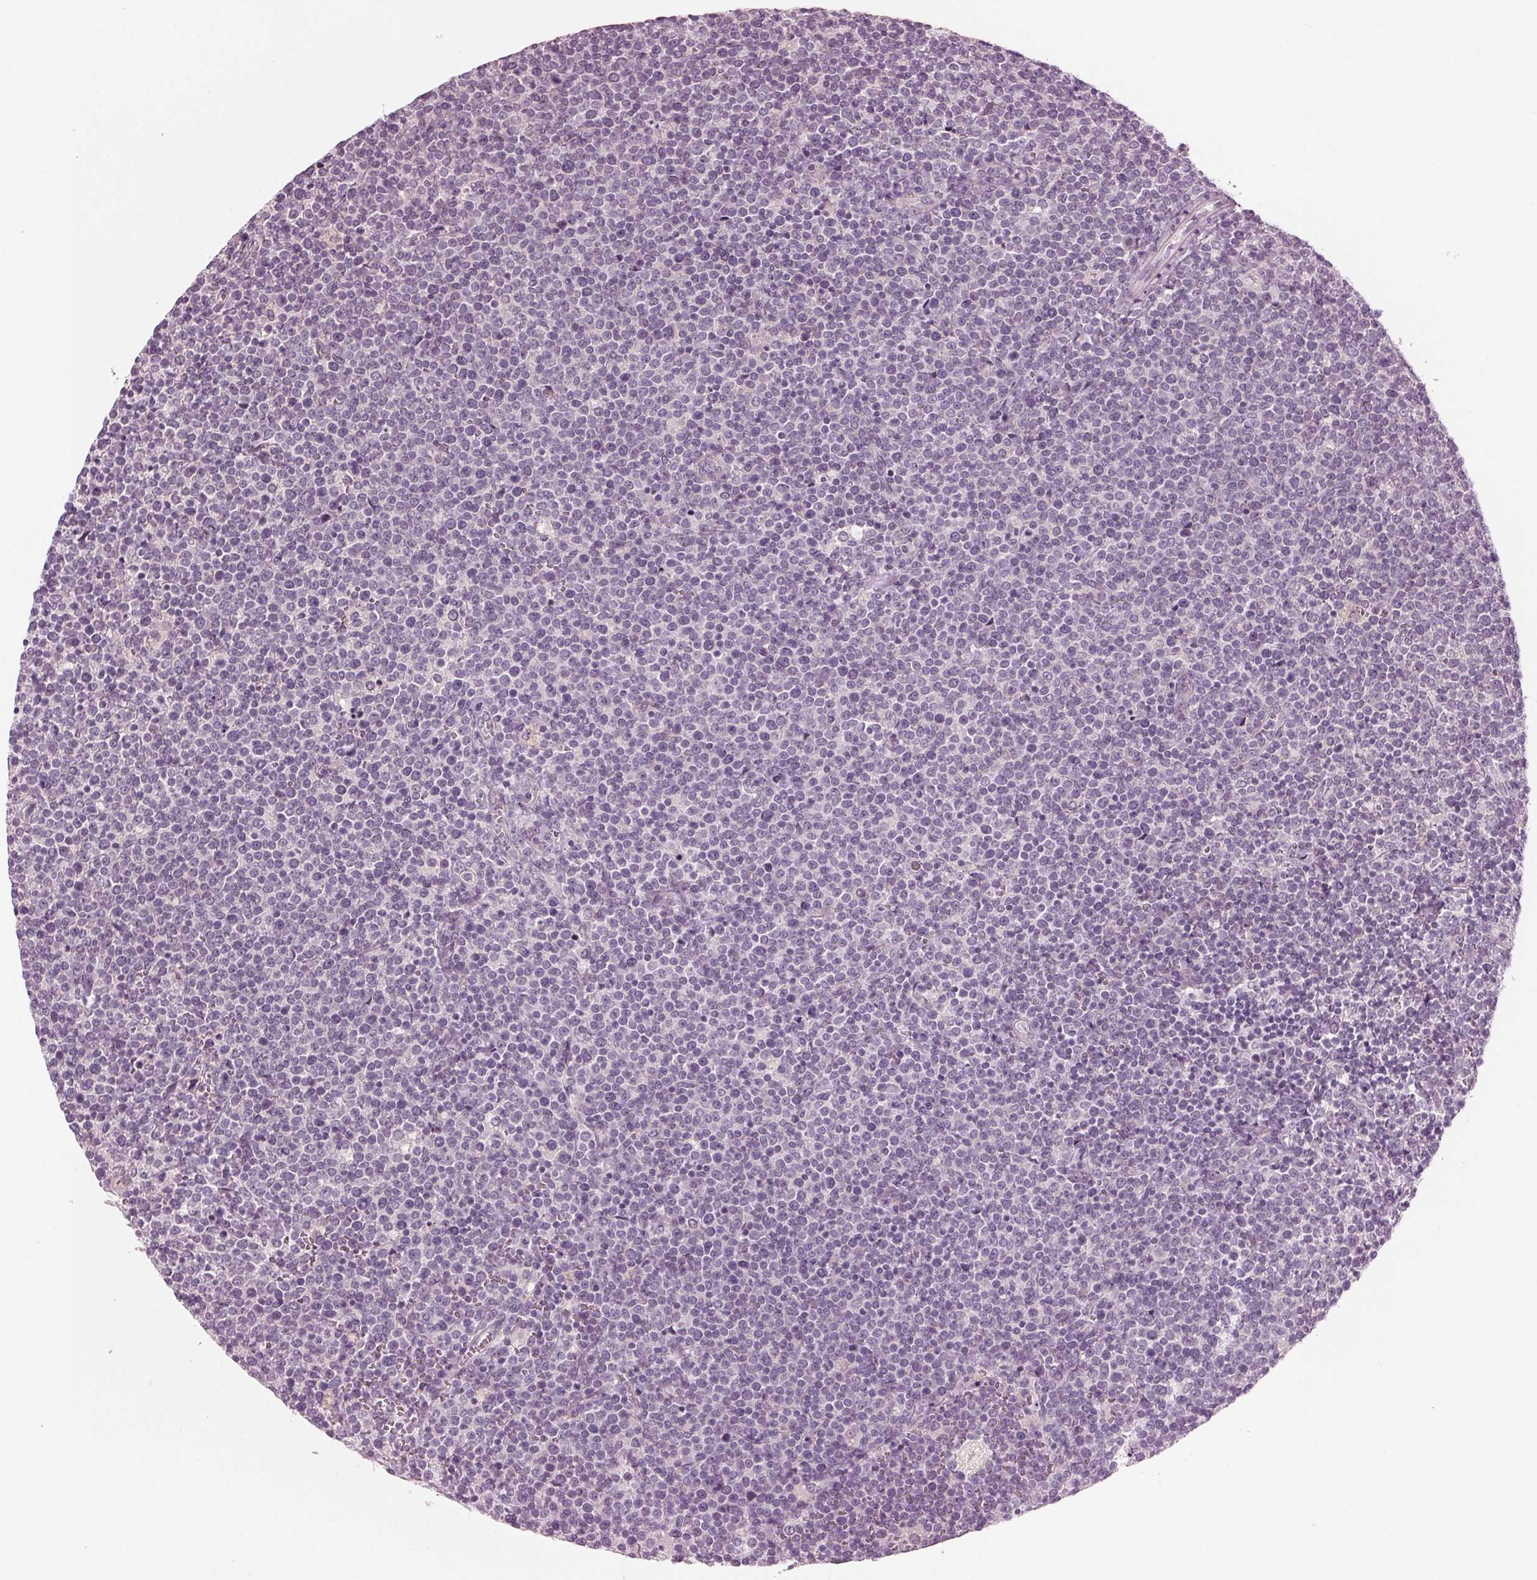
{"staining": {"intensity": "negative", "quantity": "none", "location": "none"}, "tissue": "lymphoma", "cell_type": "Tumor cells", "image_type": "cancer", "snomed": [{"axis": "morphology", "description": "Malignant lymphoma, non-Hodgkin's type, High grade"}, {"axis": "topography", "description": "Lymph node"}], "caption": "A histopathology image of lymphoma stained for a protein displays no brown staining in tumor cells. (IHC, brightfield microscopy, high magnification).", "gene": "PRAP1", "patient": {"sex": "male", "age": 61}}